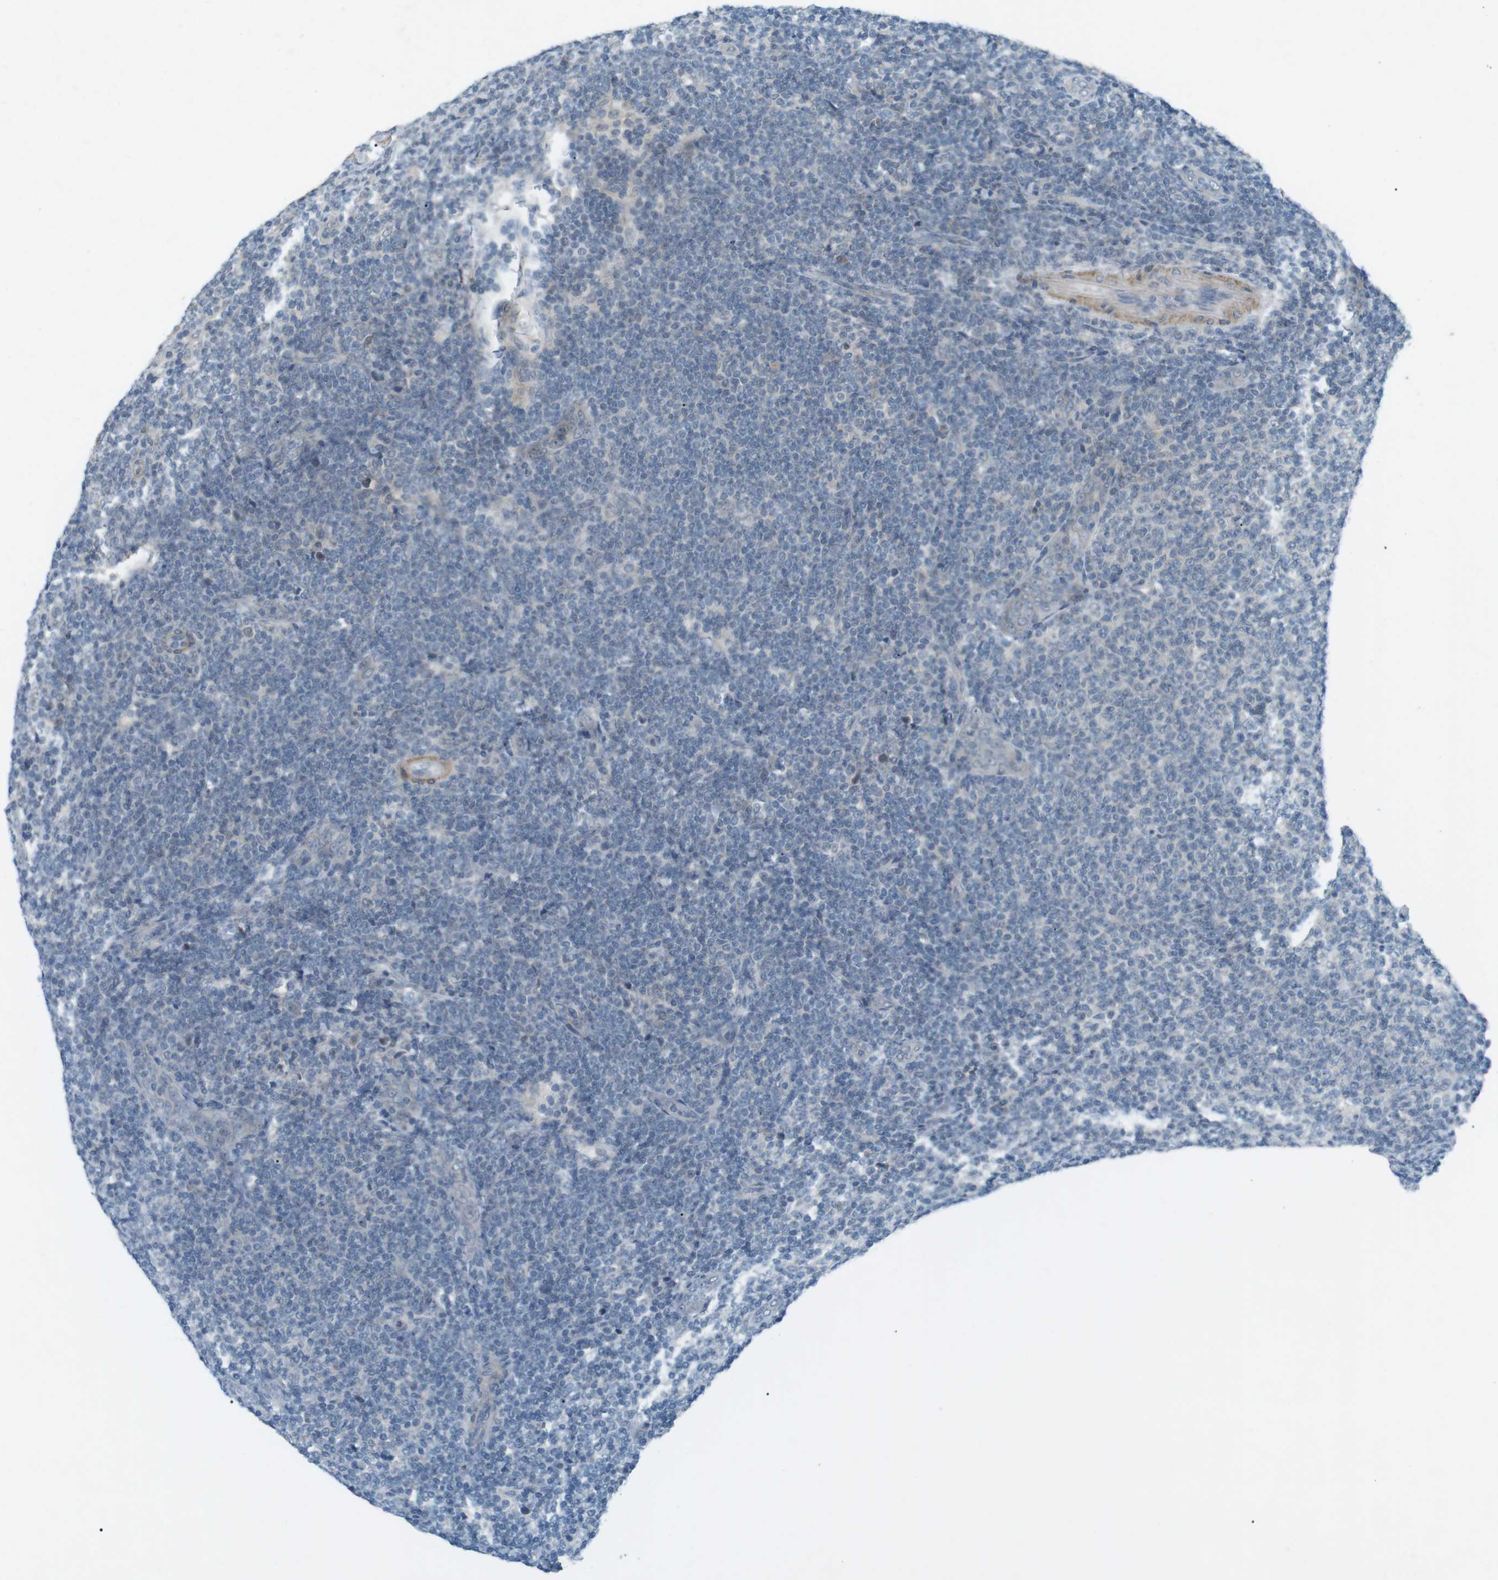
{"staining": {"intensity": "negative", "quantity": "none", "location": "none"}, "tissue": "lymphoma", "cell_type": "Tumor cells", "image_type": "cancer", "snomed": [{"axis": "morphology", "description": "Malignant lymphoma, non-Hodgkin's type, Low grade"}, {"axis": "topography", "description": "Lymph node"}], "caption": "The micrograph demonstrates no staining of tumor cells in low-grade malignant lymphoma, non-Hodgkin's type.", "gene": "RTN3", "patient": {"sex": "male", "age": 66}}